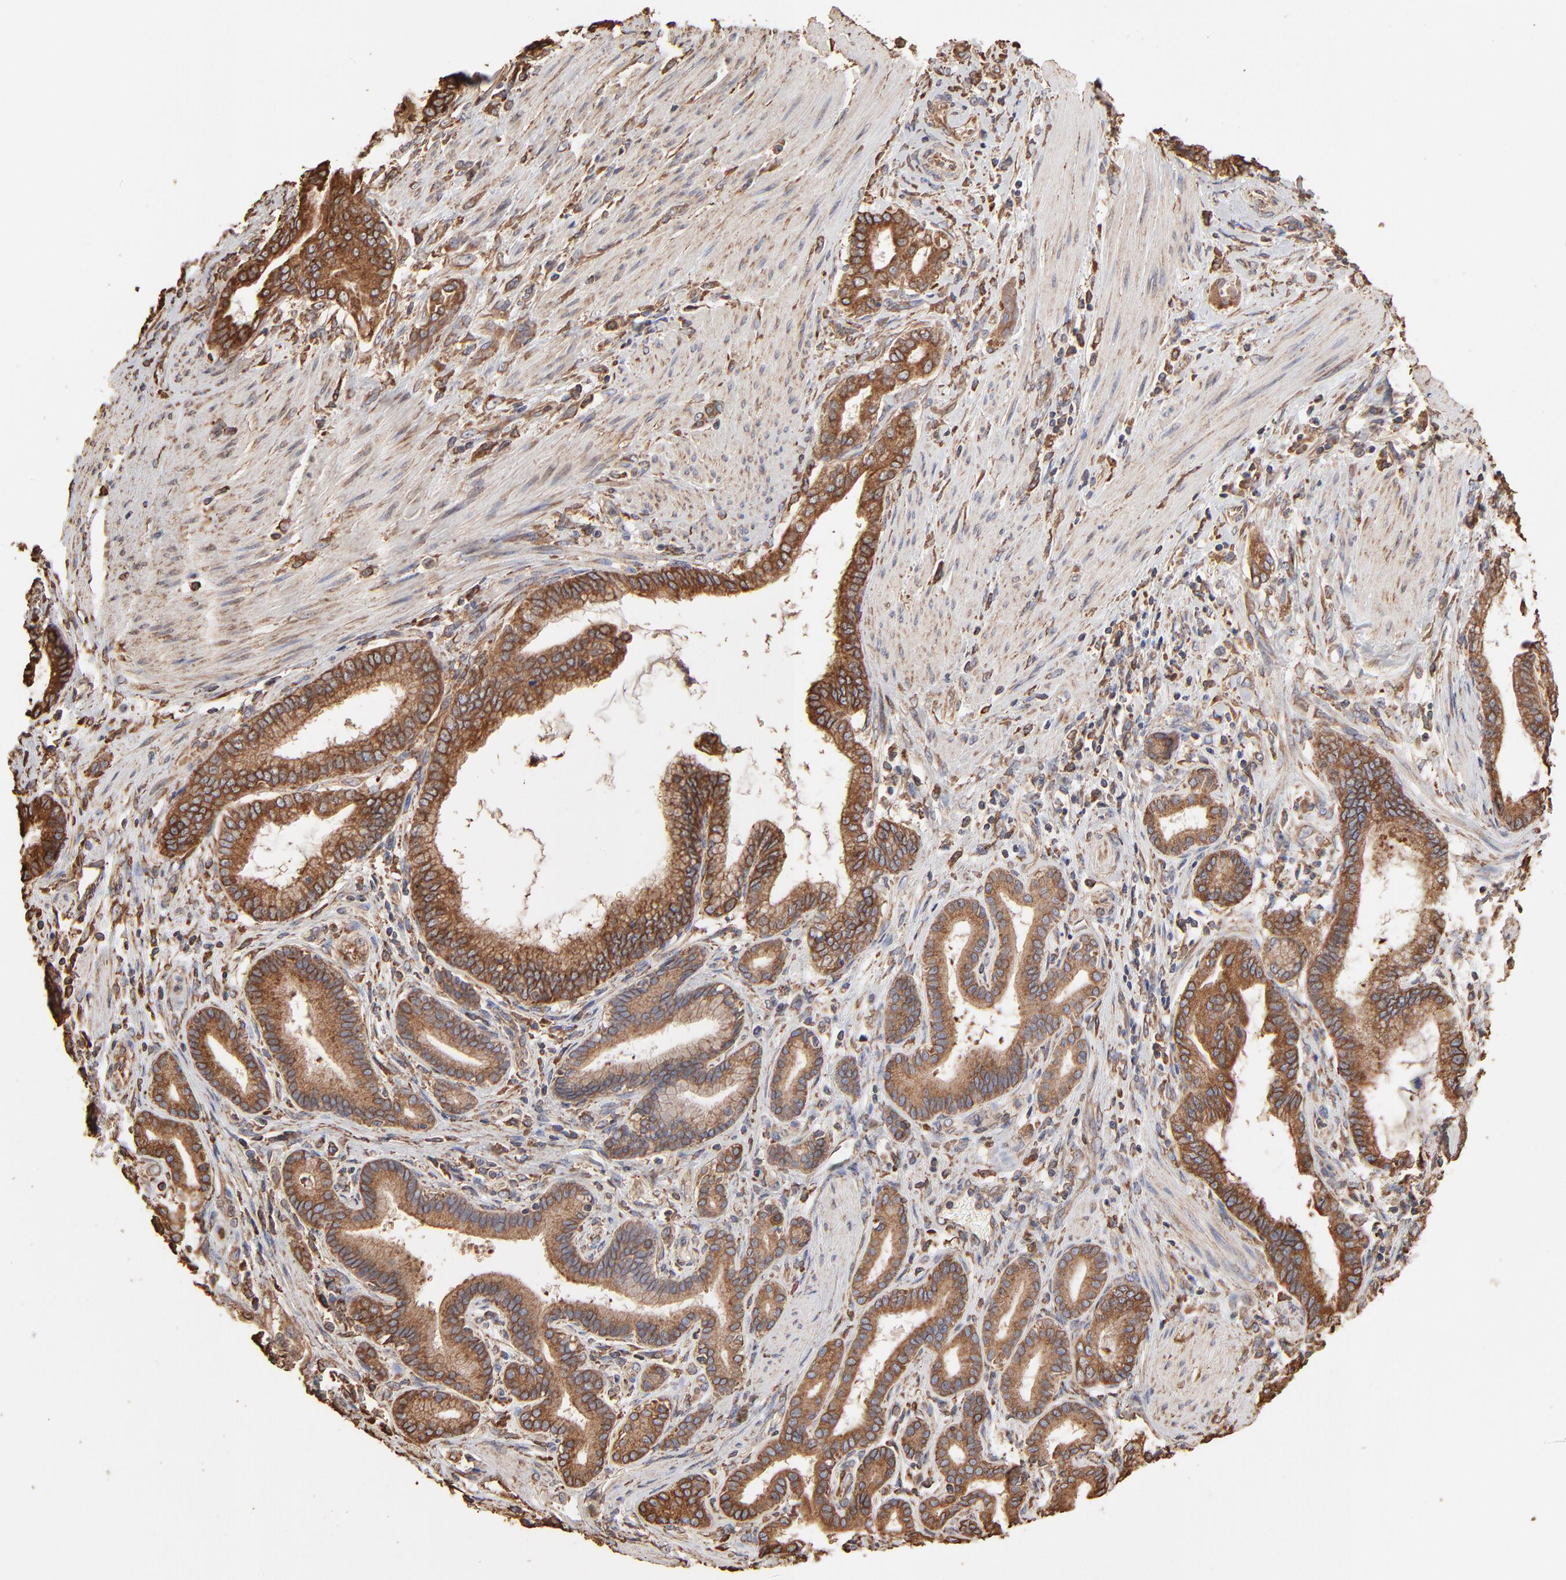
{"staining": {"intensity": "moderate", "quantity": ">75%", "location": "cytoplasmic/membranous"}, "tissue": "pancreatic cancer", "cell_type": "Tumor cells", "image_type": "cancer", "snomed": [{"axis": "morphology", "description": "Adenocarcinoma, NOS"}, {"axis": "topography", "description": "Pancreas"}], "caption": "Protein expression analysis of human pancreatic cancer reveals moderate cytoplasmic/membranous positivity in approximately >75% of tumor cells.", "gene": "PDIA3", "patient": {"sex": "female", "age": 64}}